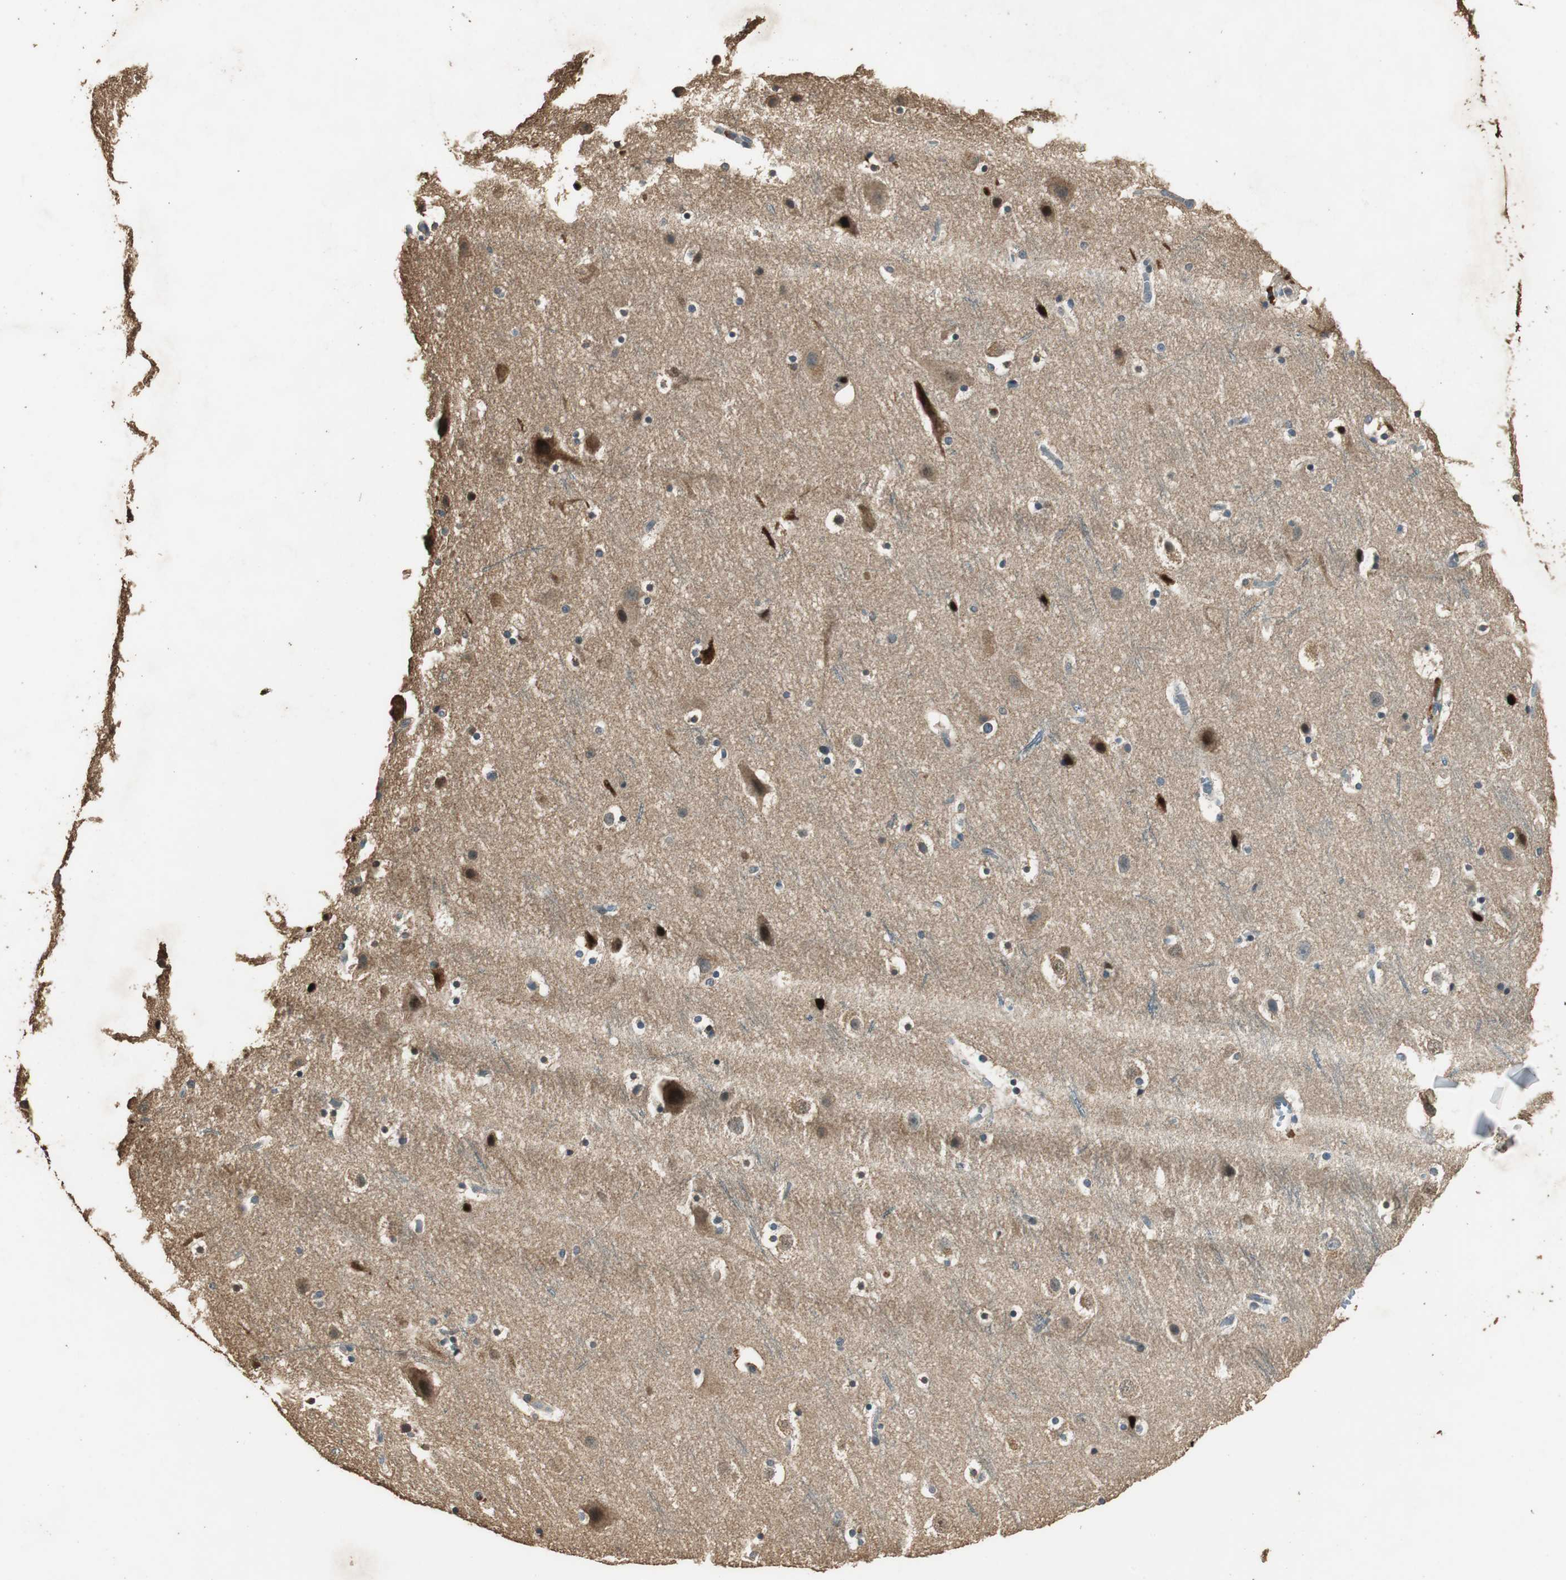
{"staining": {"intensity": "weak", "quantity": "25%-75%", "location": "cytoplasmic/membranous"}, "tissue": "cerebral cortex", "cell_type": "Endothelial cells", "image_type": "normal", "snomed": [{"axis": "morphology", "description": "Normal tissue, NOS"}, {"axis": "topography", "description": "Cerebral cortex"}], "caption": "Protein expression analysis of benign cerebral cortex reveals weak cytoplasmic/membranous expression in approximately 25%-75% of endothelial cells. The protein is stained brown, and the nuclei are stained in blue (DAB (3,3'-diaminobenzidine) IHC with brightfield microscopy, high magnification).", "gene": "TMPRSS4", "patient": {"sex": "male", "age": 45}}